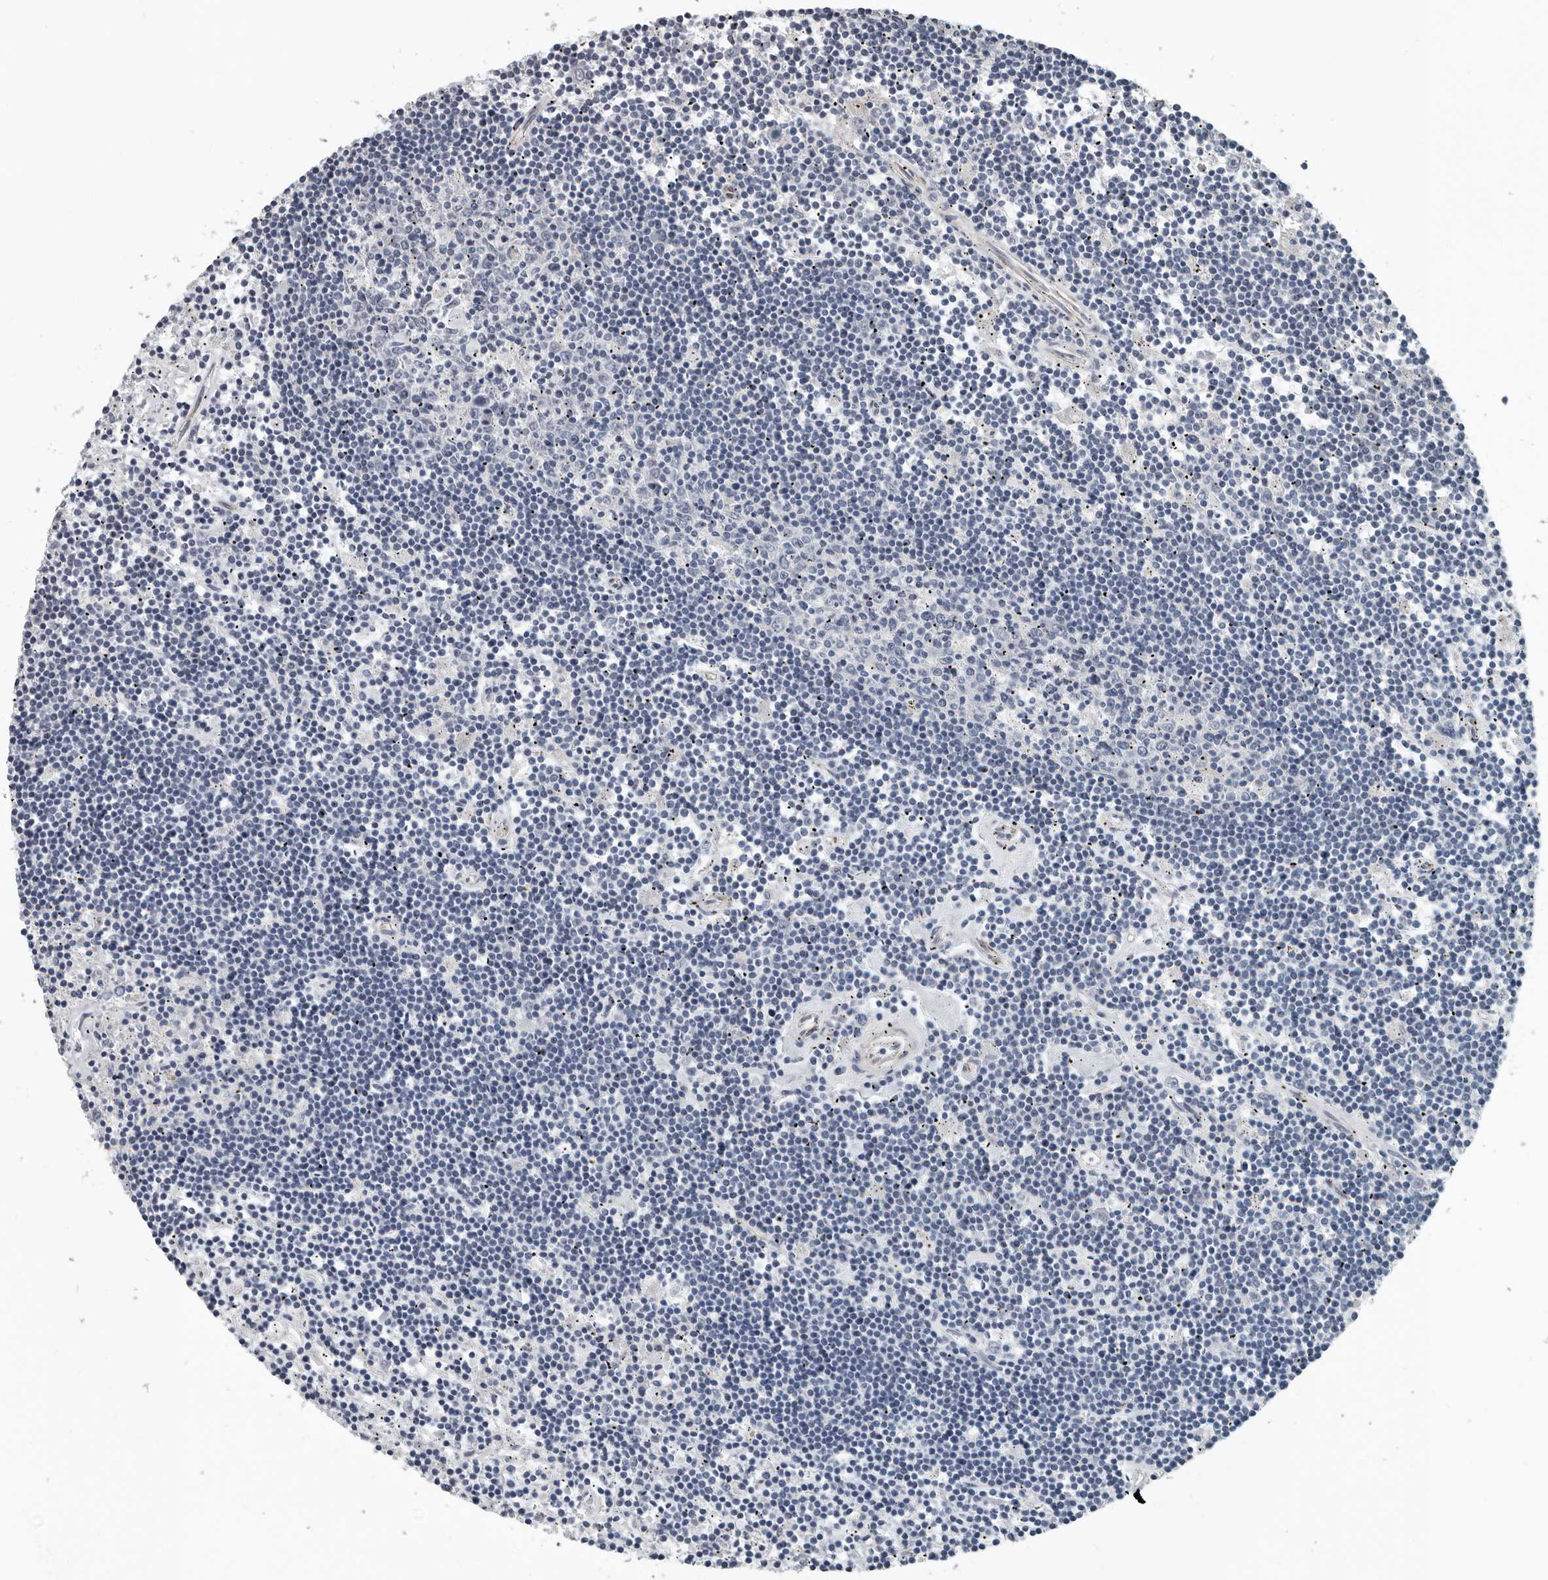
{"staining": {"intensity": "negative", "quantity": "none", "location": "none"}, "tissue": "lymphoma", "cell_type": "Tumor cells", "image_type": "cancer", "snomed": [{"axis": "morphology", "description": "Malignant lymphoma, non-Hodgkin's type, Low grade"}, {"axis": "topography", "description": "Spleen"}], "caption": "Immunohistochemistry of low-grade malignant lymphoma, non-Hodgkin's type demonstrates no positivity in tumor cells. (DAB (3,3'-diaminobenzidine) IHC visualized using brightfield microscopy, high magnification).", "gene": "DPY19L4", "patient": {"sex": "male", "age": 76}}